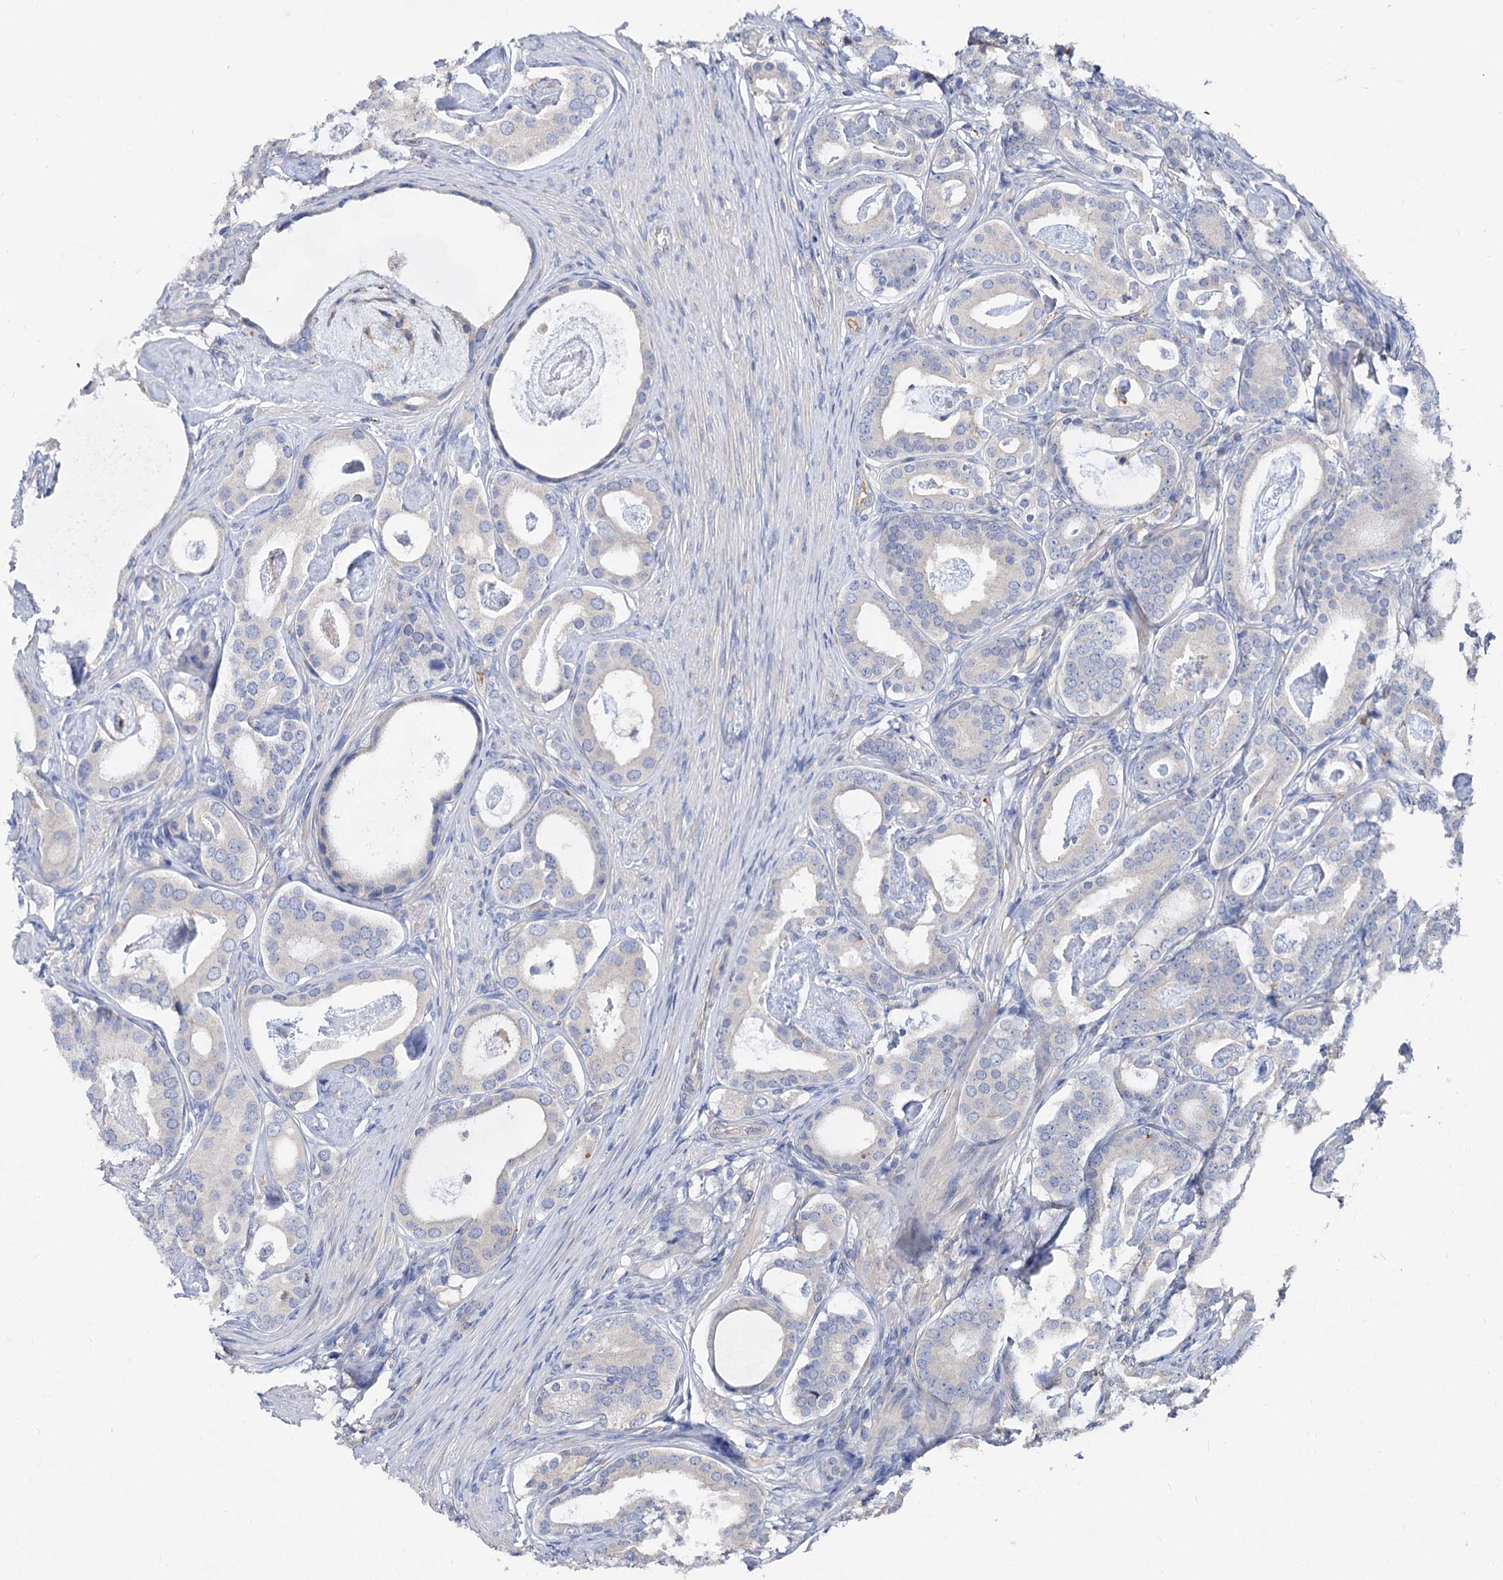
{"staining": {"intensity": "negative", "quantity": "none", "location": "none"}, "tissue": "prostate cancer", "cell_type": "Tumor cells", "image_type": "cancer", "snomed": [{"axis": "morphology", "description": "Adenocarcinoma, Low grade"}, {"axis": "topography", "description": "Prostate"}], "caption": "IHC photomicrograph of prostate cancer stained for a protein (brown), which demonstrates no expression in tumor cells.", "gene": "HVCN1", "patient": {"sex": "male", "age": 71}}